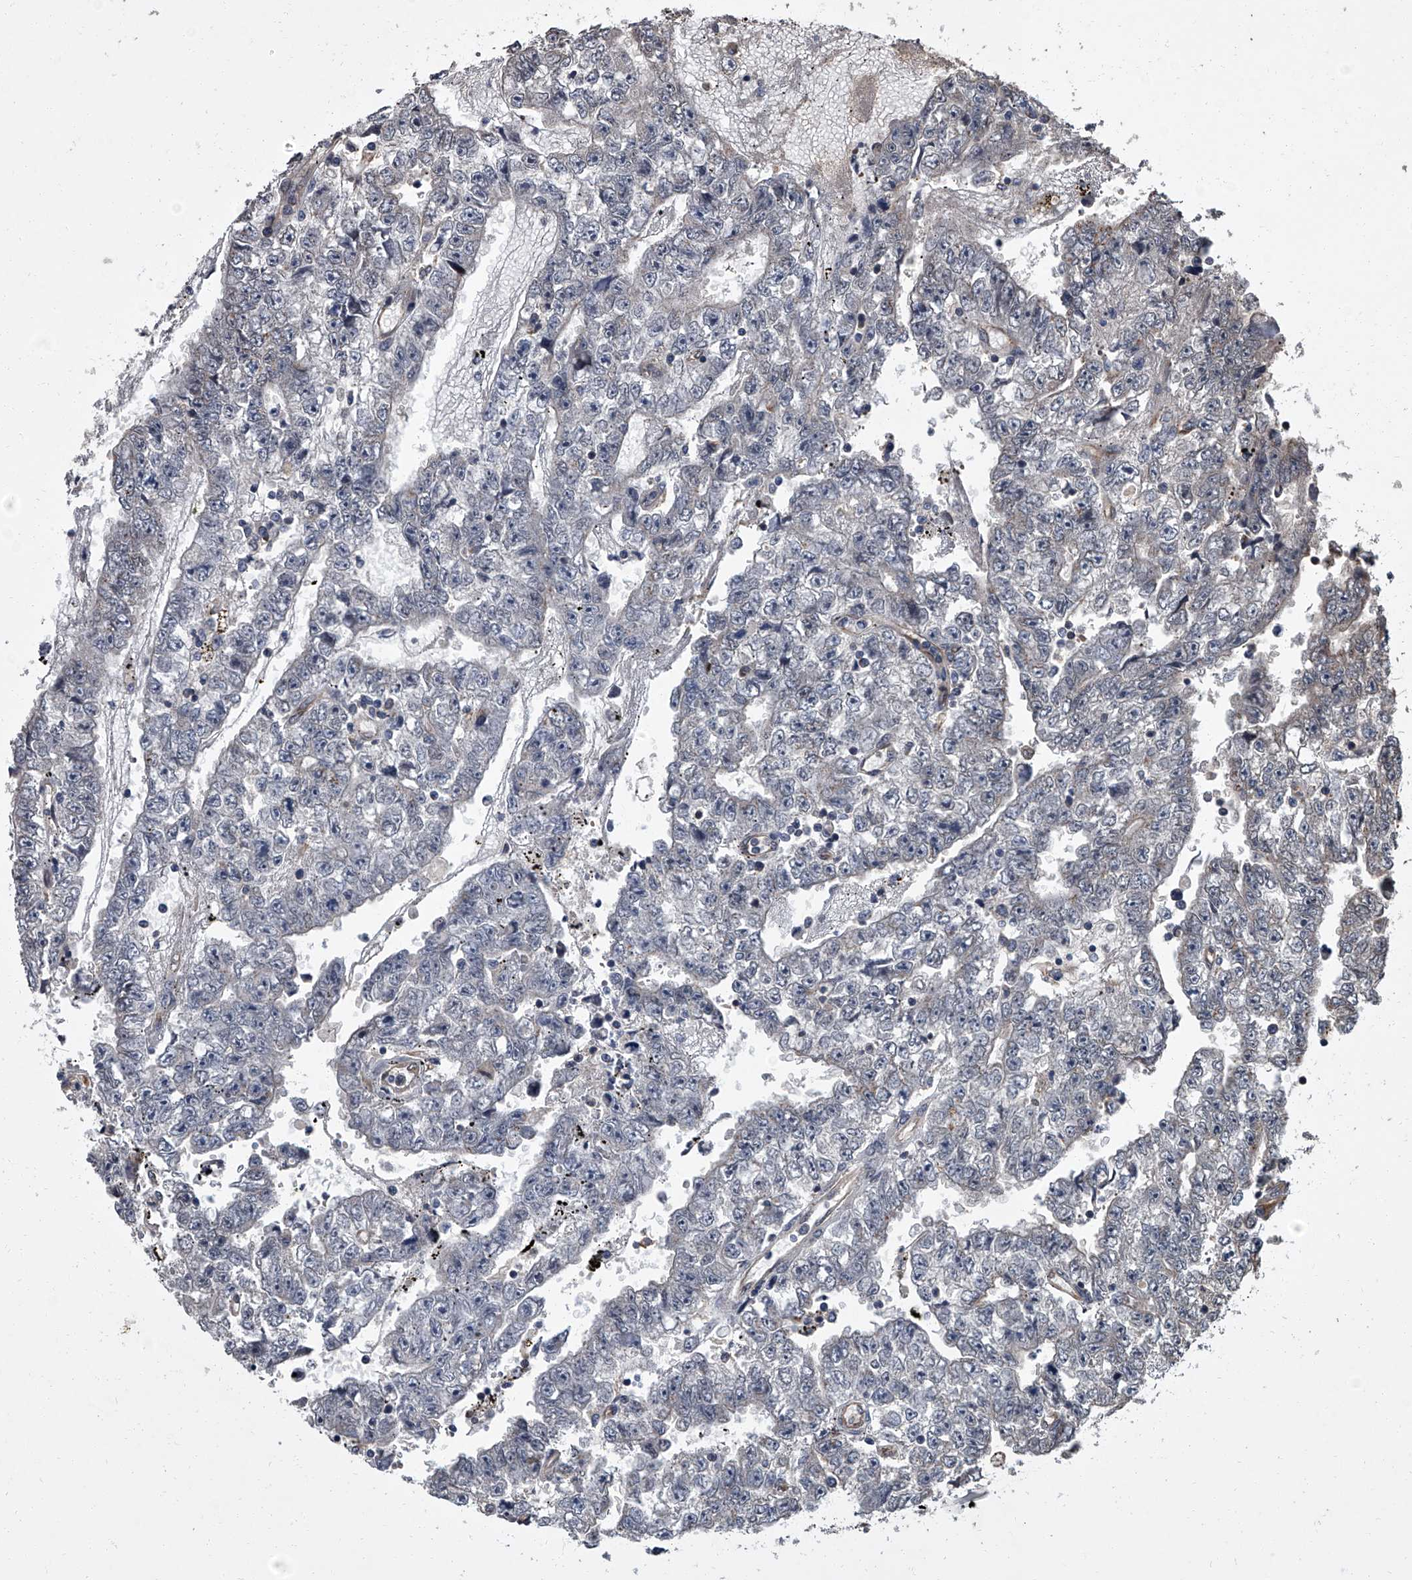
{"staining": {"intensity": "negative", "quantity": "none", "location": "none"}, "tissue": "testis cancer", "cell_type": "Tumor cells", "image_type": "cancer", "snomed": [{"axis": "morphology", "description": "Carcinoma, Embryonal, NOS"}, {"axis": "topography", "description": "Testis"}], "caption": "Immunohistochemistry (IHC) of testis cancer (embryonal carcinoma) displays no positivity in tumor cells.", "gene": "LRRC8C", "patient": {"sex": "male", "age": 25}}